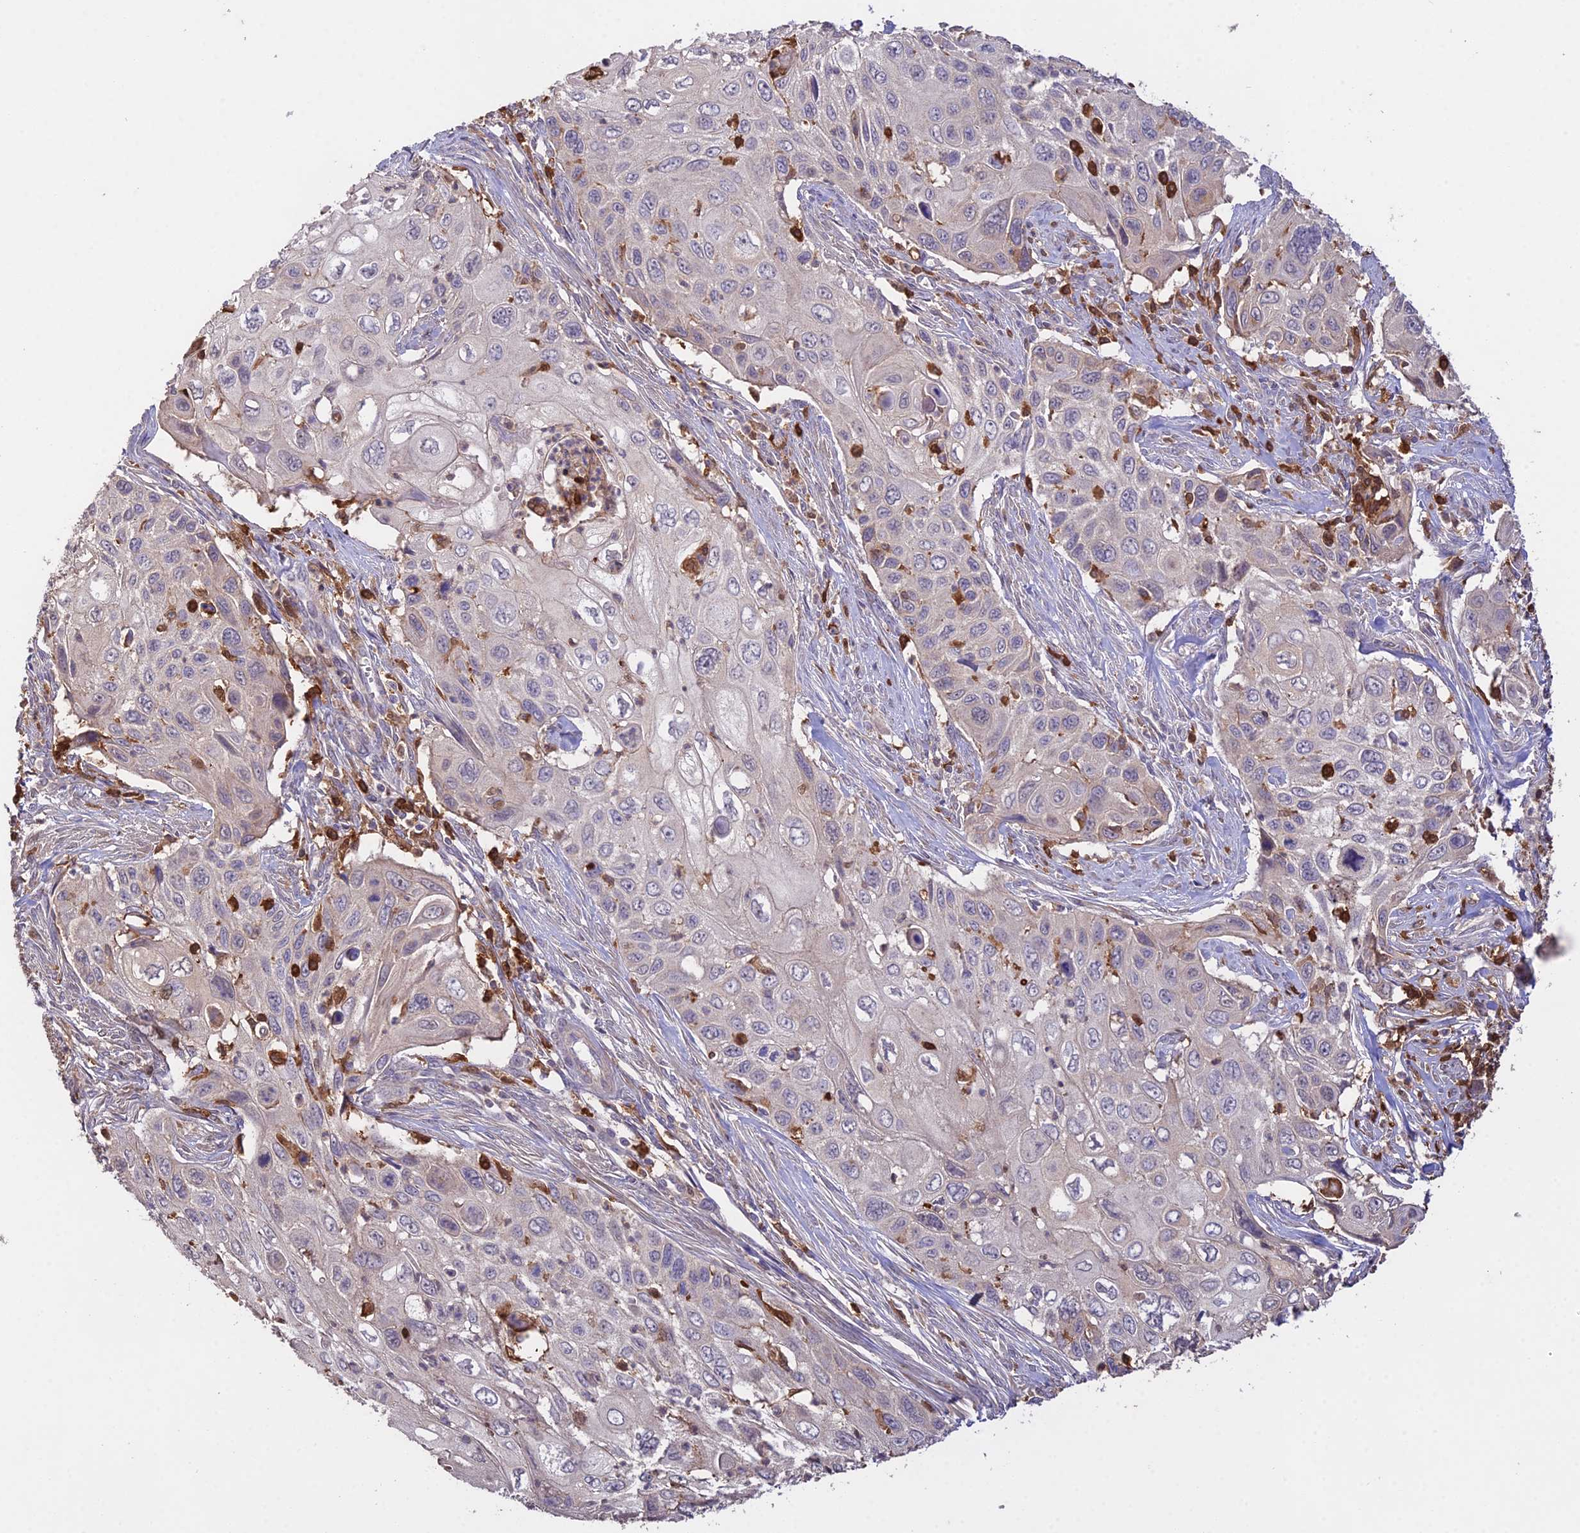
{"staining": {"intensity": "negative", "quantity": "none", "location": "none"}, "tissue": "cervical cancer", "cell_type": "Tumor cells", "image_type": "cancer", "snomed": [{"axis": "morphology", "description": "Squamous cell carcinoma, NOS"}, {"axis": "topography", "description": "Cervix"}], "caption": "Histopathology image shows no significant protein staining in tumor cells of cervical cancer (squamous cell carcinoma). The staining was performed using DAB (3,3'-diaminobenzidine) to visualize the protein expression in brown, while the nuclei were stained in blue with hematoxylin (Magnification: 20x).", "gene": "FBP1", "patient": {"sex": "female", "age": 70}}